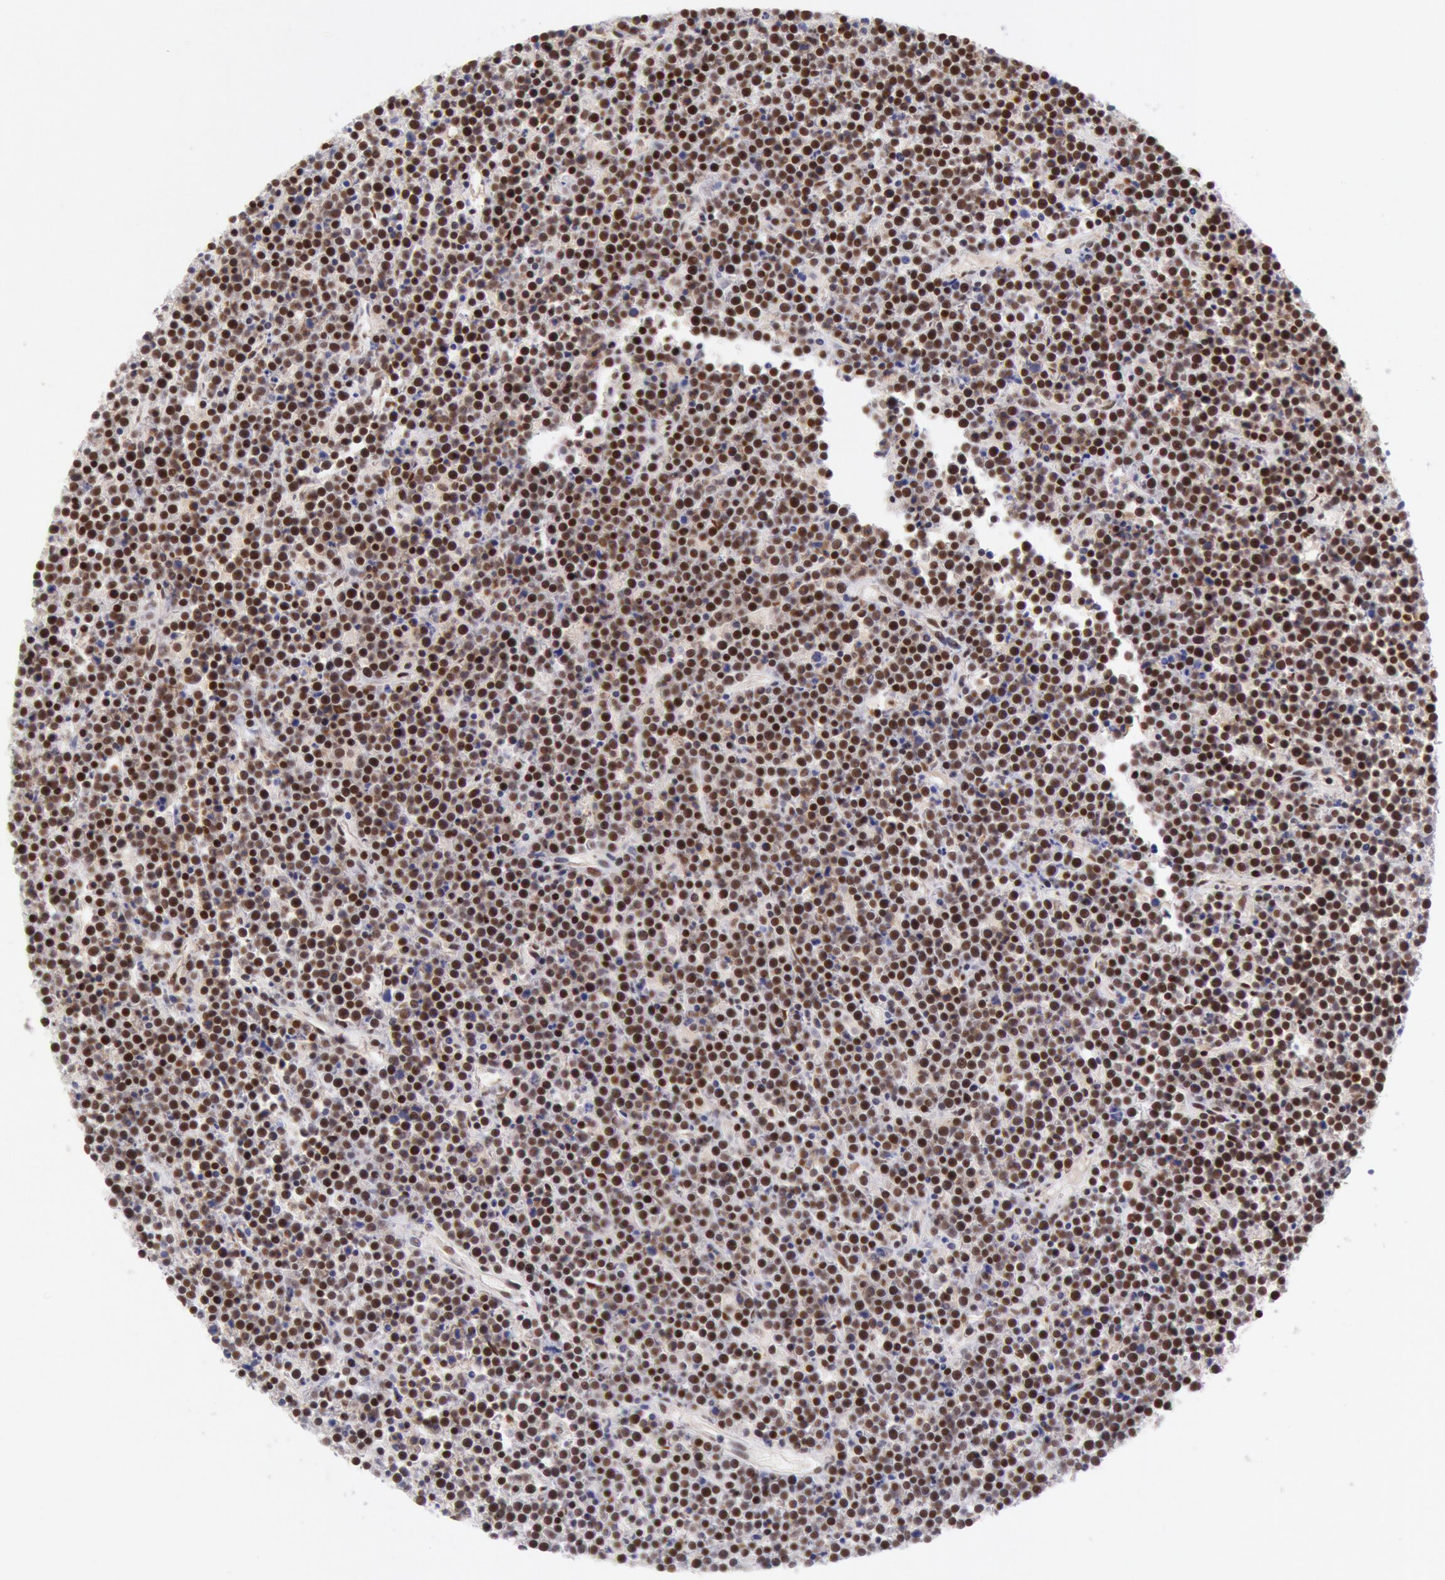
{"staining": {"intensity": "strong", "quantity": ">75%", "location": "nuclear"}, "tissue": "lymphoma", "cell_type": "Tumor cells", "image_type": "cancer", "snomed": [{"axis": "morphology", "description": "Malignant lymphoma, non-Hodgkin's type, High grade"}, {"axis": "topography", "description": "Ovary"}], "caption": "High-grade malignant lymphoma, non-Hodgkin's type tissue demonstrates strong nuclear expression in about >75% of tumor cells", "gene": "CDKN2B", "patient": {"sex": "female", "age": 56}}